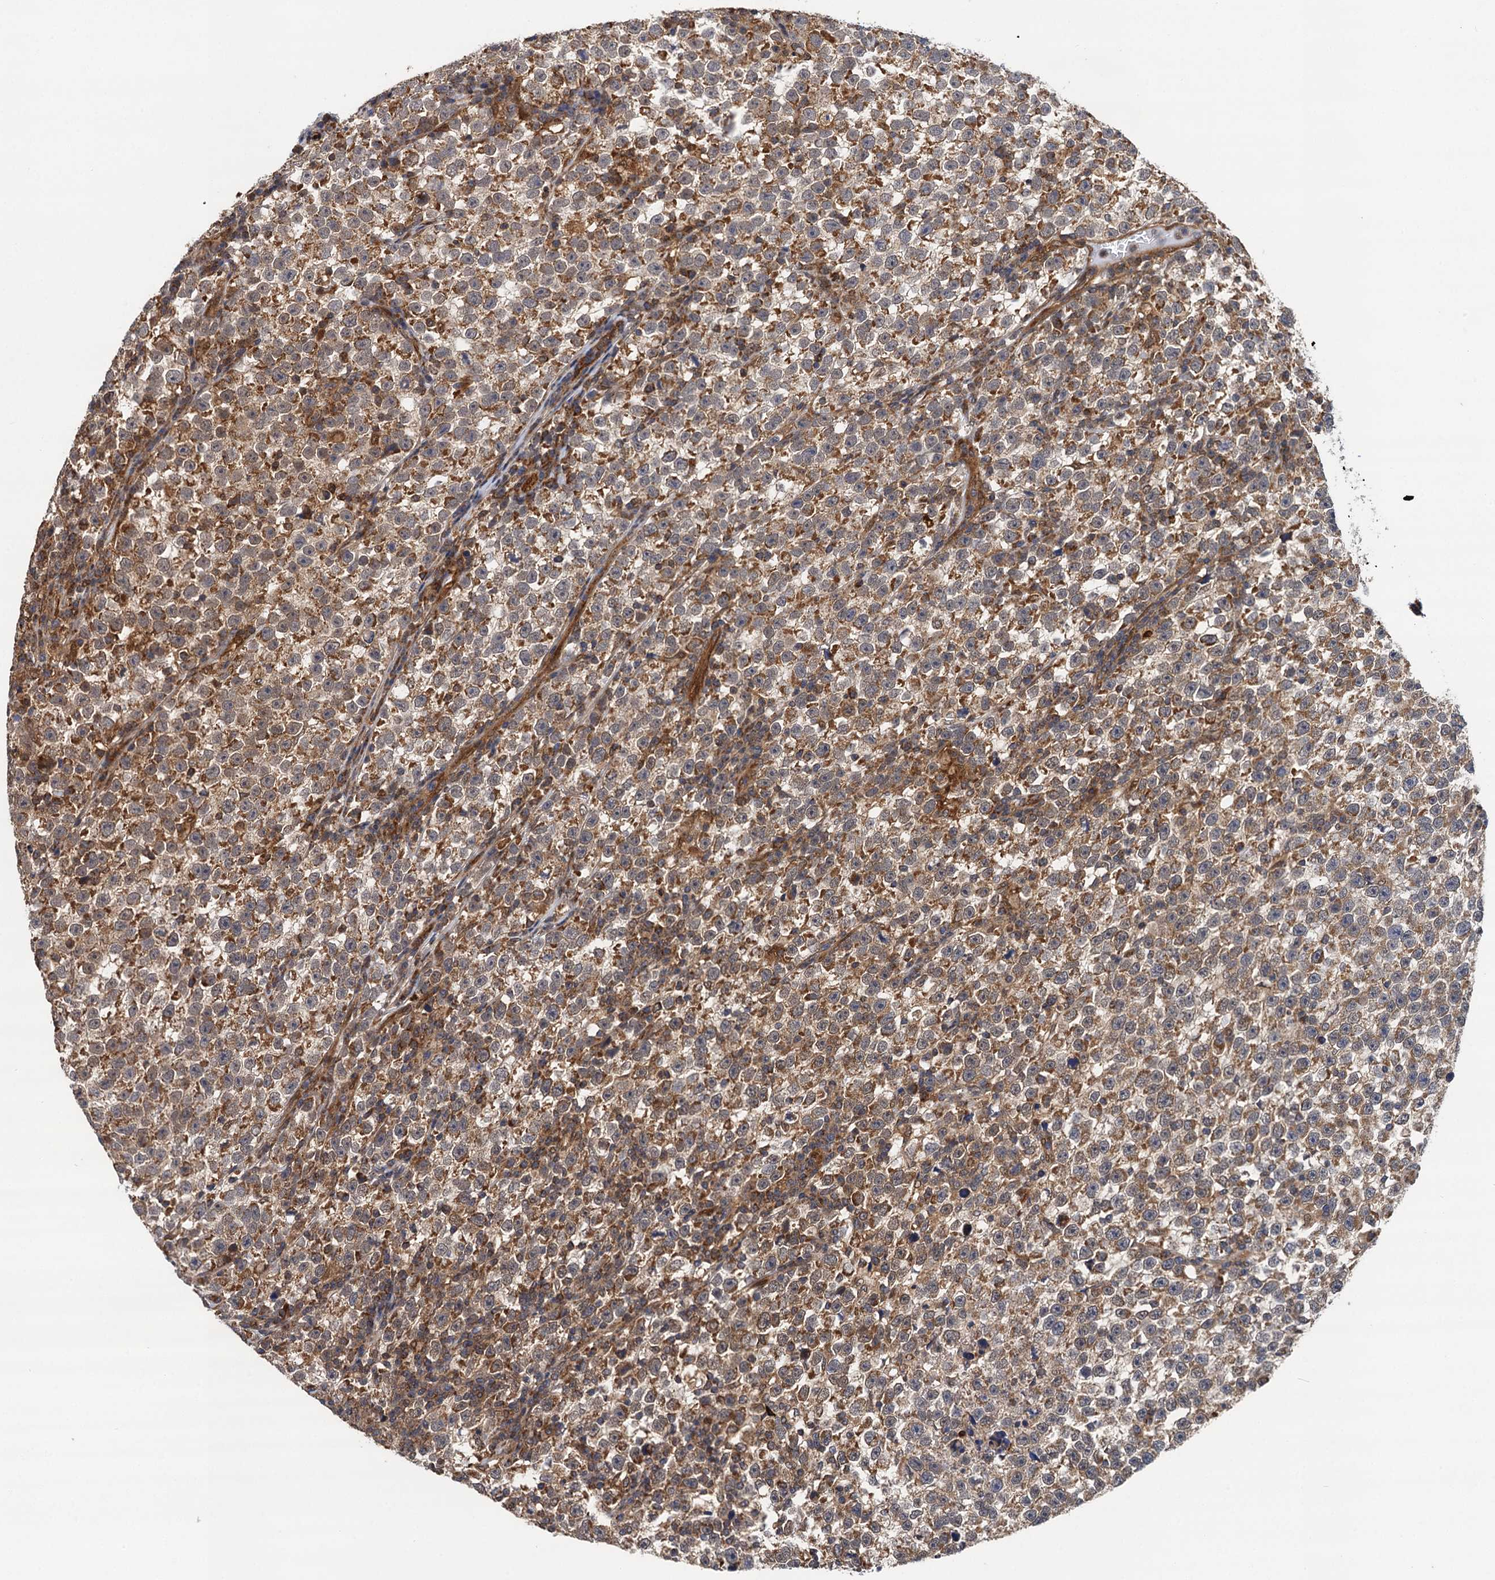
{"staining": {"intensity": "moderate", "quantity": ">75%", "location": "cytoplasmic/membranous"}, "tissue": "testis cancer", "cell_type": "Tumor cells", "image_type": "cancer", "snomed": [{"axis": "morphology", "description": "Normal tissue, NOS"}, {"axis": "morphology", "description": "Seminoma, NOS"}, {"axis": "topography", "description": "Testis"}], "caption": "Approximately >75% of tumor cells in testis cancer exhibit moderate cytoplasmic/membranous protein staining as visualized by brown immunohistochemical staining.", "gene": "CMPK2", "patient": {"sex": "male", "age": 43}}